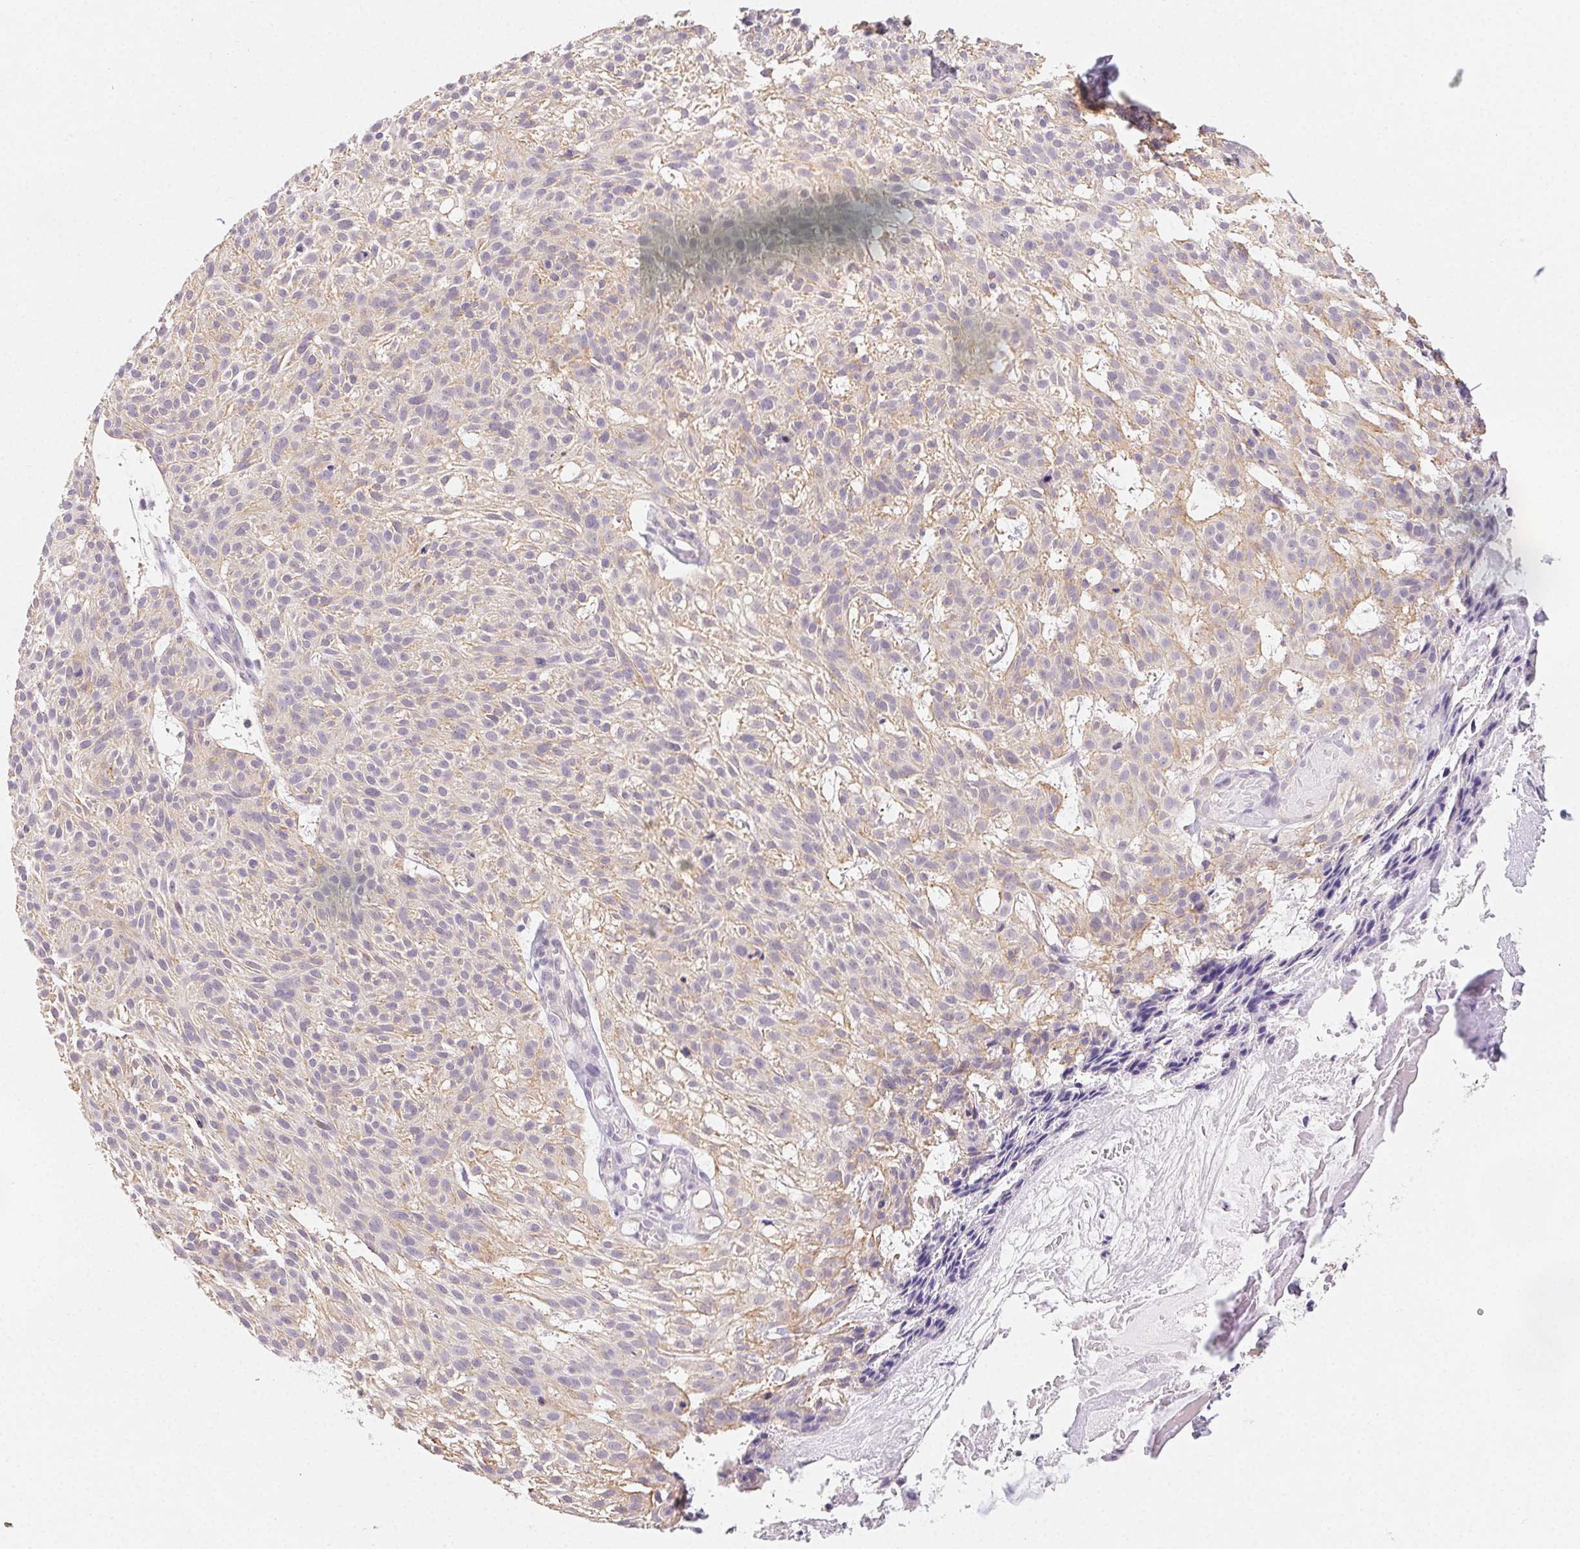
{"staining": {"intensity": "weak", "quantity": "<25%", "location": "cytoplasmic/membranous"}, "tissue": "skin cancer", "cell_type": "Tumor cells", "image_type": "cancer", "snomed": [{"axis": "morphology", "description": "Basal cell carcinoma"}, {"axis": "topography", "description": "Skin"}], "caption": "DAB immunohistochemical staining of human skin basal cell carcinoma shows no significant positivity in tumor cells. (Brightfield microscopy of DAB (3,3'-diaminobenzidine) IHC at high magnification).", "gene": "CSN1S1", "patient": {"sex": "female", "age": 78}}